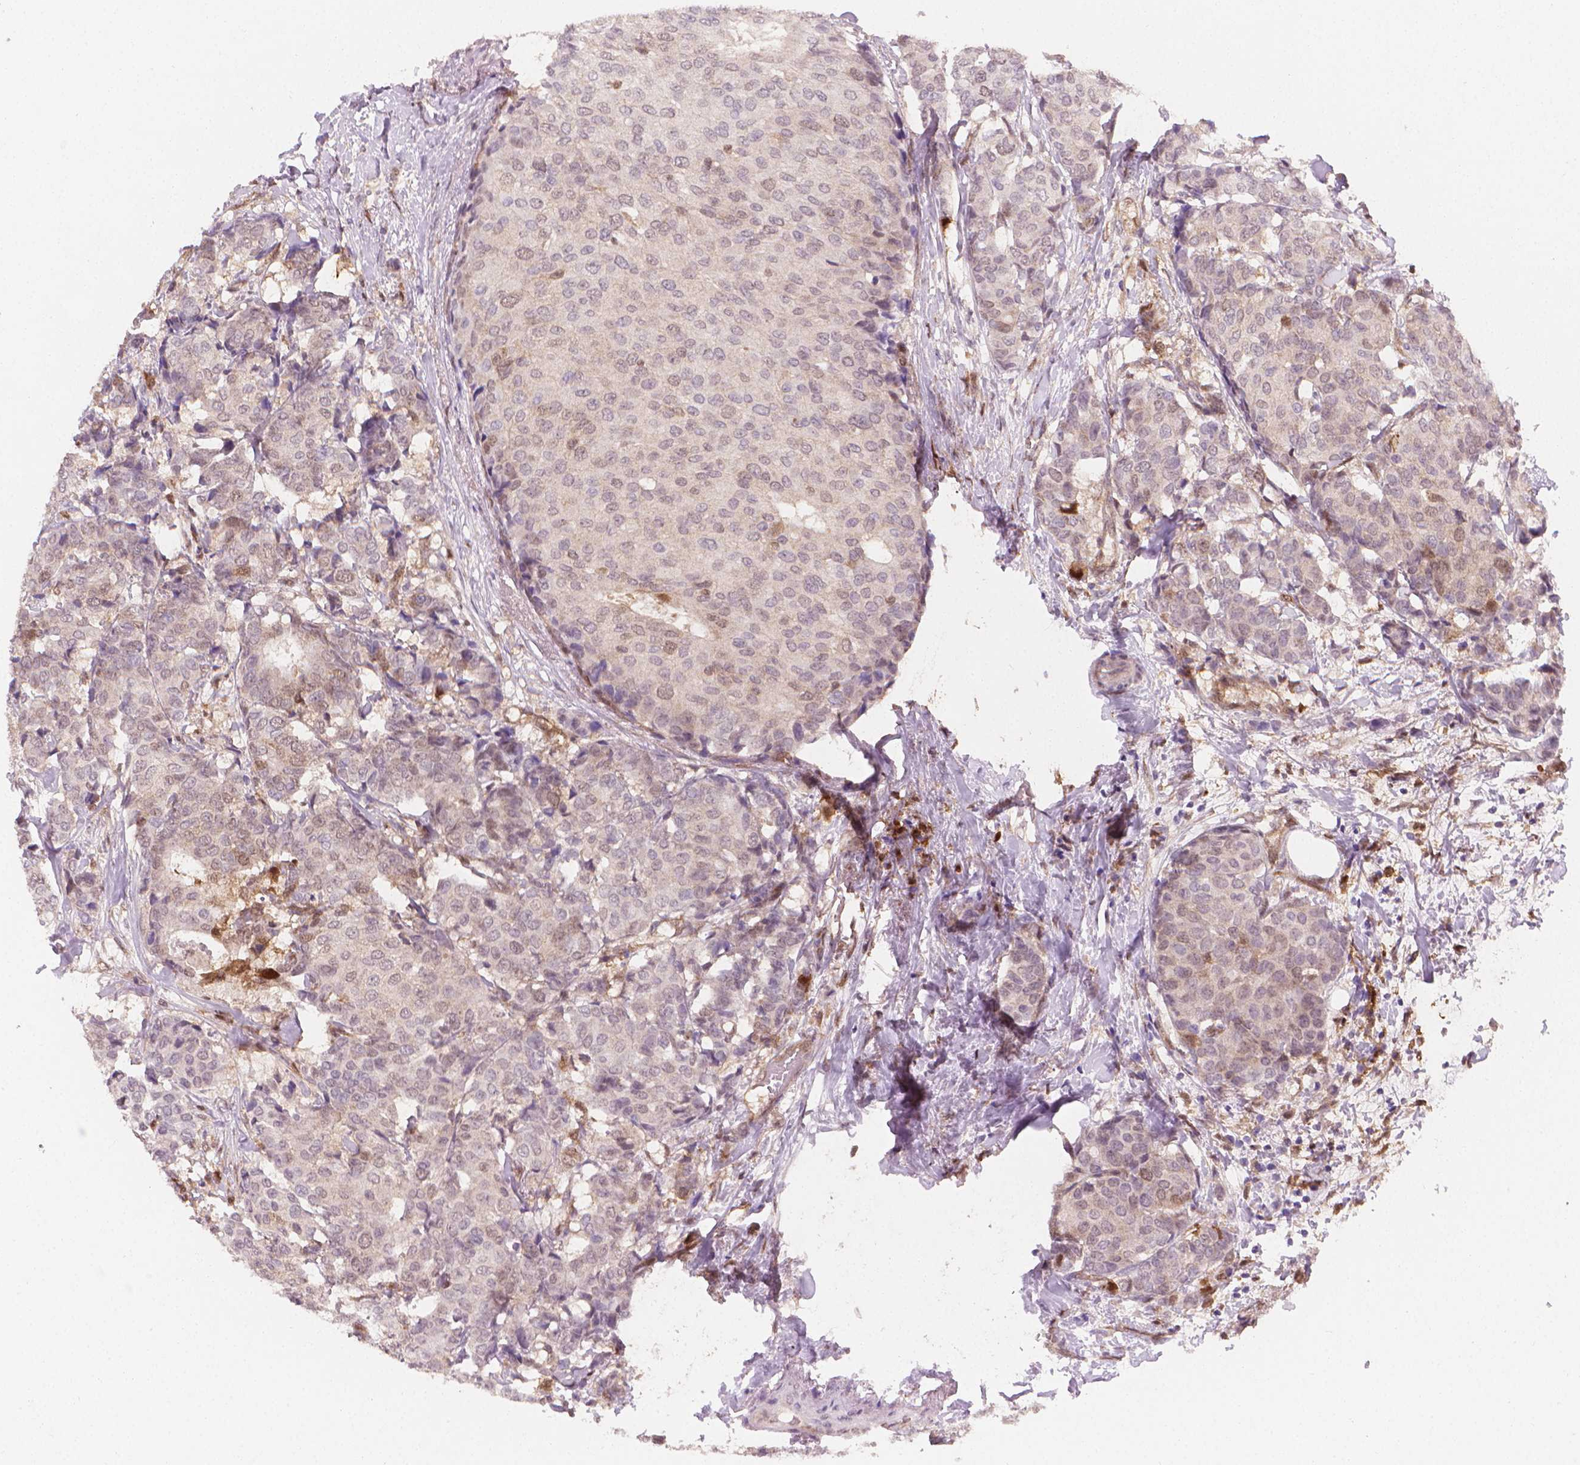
{"staining": {"intensity": "negative", "quantity": "none", "location": "none"}, "tissue": "breast cancer", "cell_type": "Tumor cells", "image_type": "cancer", "snomed": [{"axis": "morphology", "description": "Duct carcinoma"}, {"axis": "topography", "description": "Breast"}], "caption": "DAB (3,3'-diaminobenzidine) immunohistochemical staining of human infiltrating ductal carcinoma (breast) exhibits no significant positivity in tumor cells.", "gene": "TNFAIP2", "patient": {"sex": "female", "age": 75}}